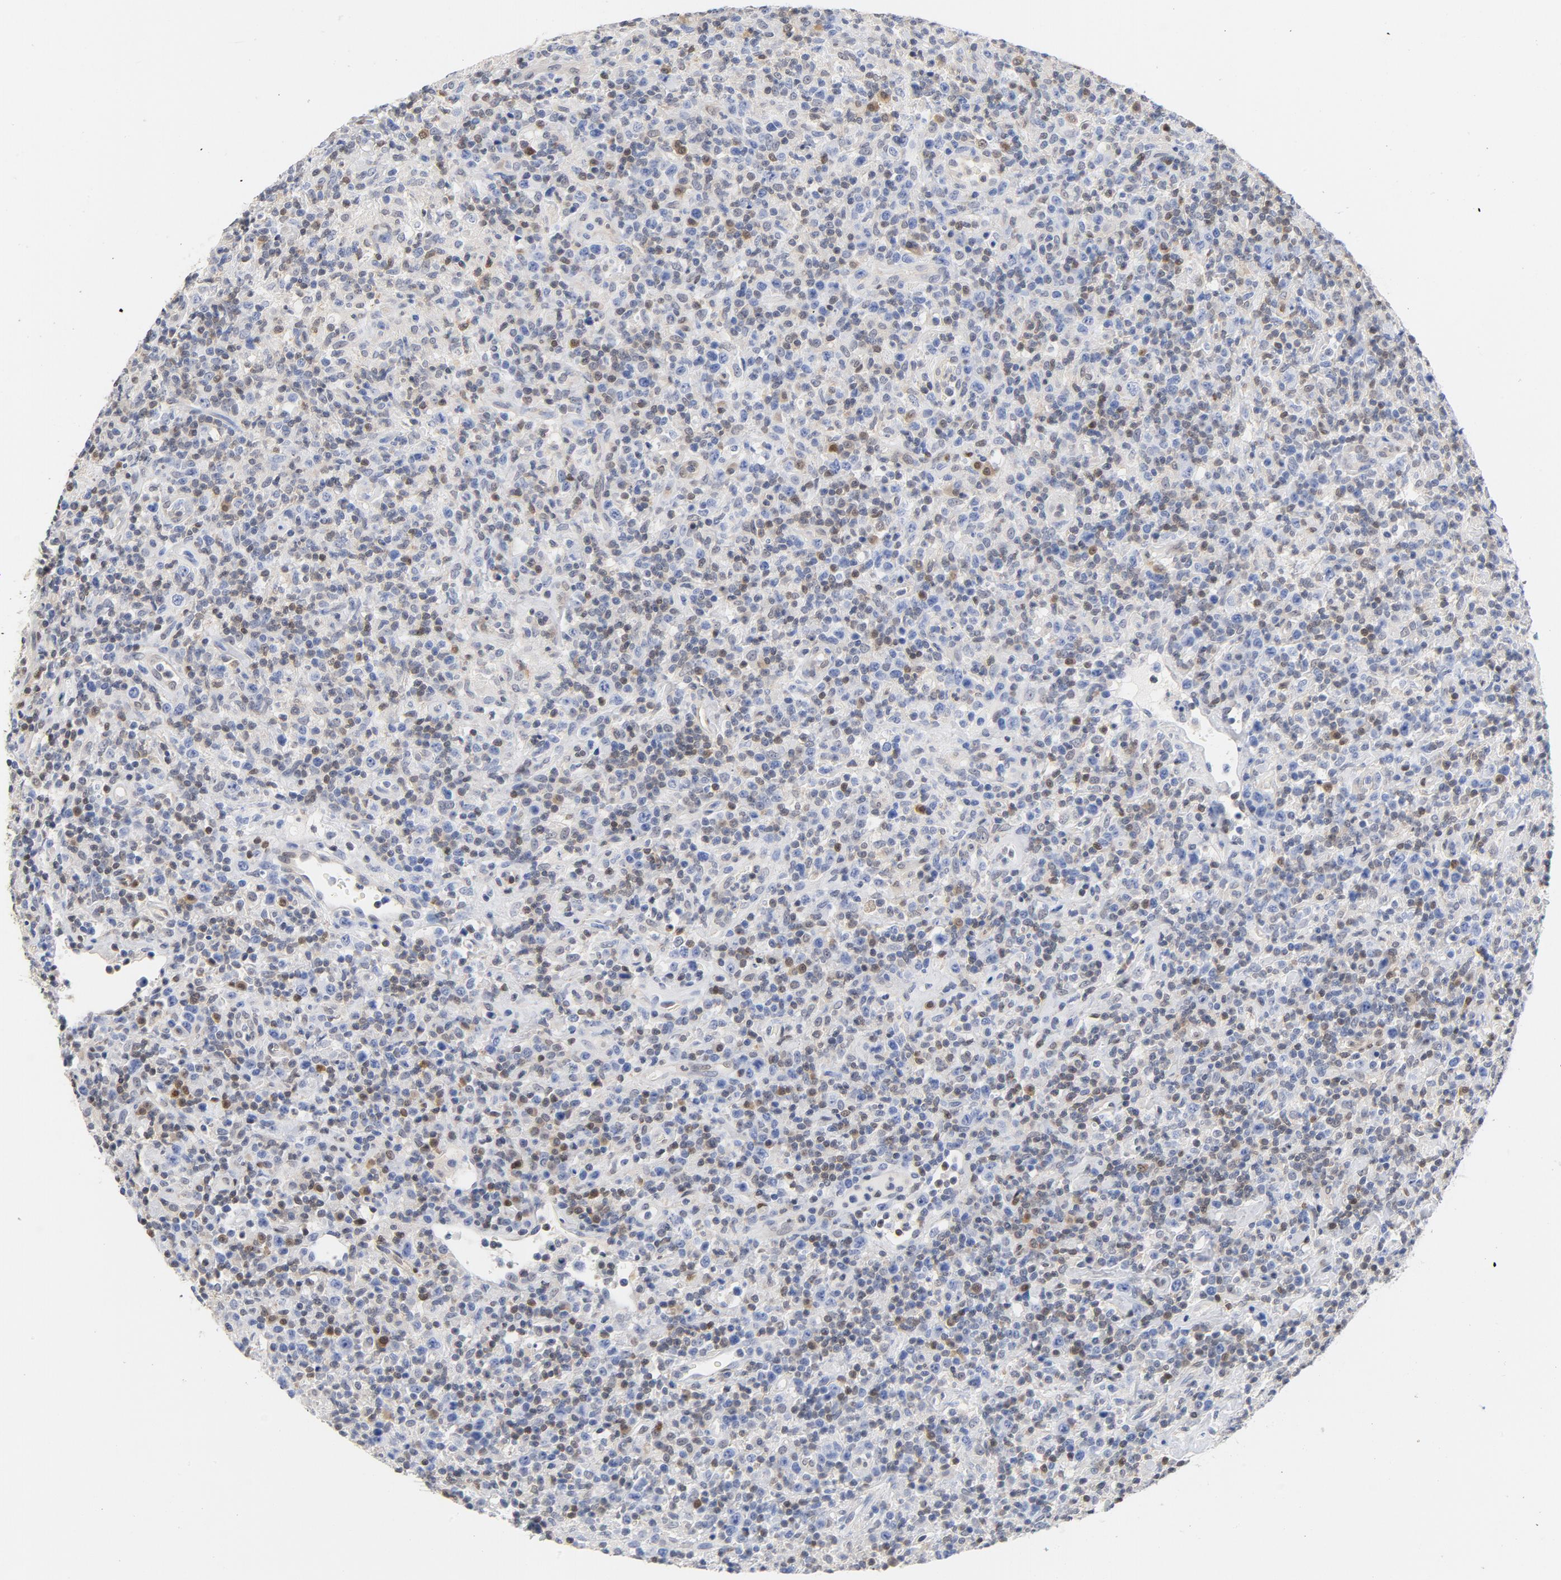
{"staining": {"intensity": "weak", "quantity": "25%-75%", "location": "nuclear"}, "tissue": "lymphoma", "cell_type": "Tumor cells", "image_type": "cancer", "snomed": [{"axis": "morphology", "description": "Hodgkin's disease, NOS"}, {"axis": "topography", "description": "Lymph node"}], "caption": "A brown stain shows weak nuclear positivity of a protein in lymphoma tumor cells.", "gene": "CDKN1B", "patient": {"sex": "male", "age": 65}}